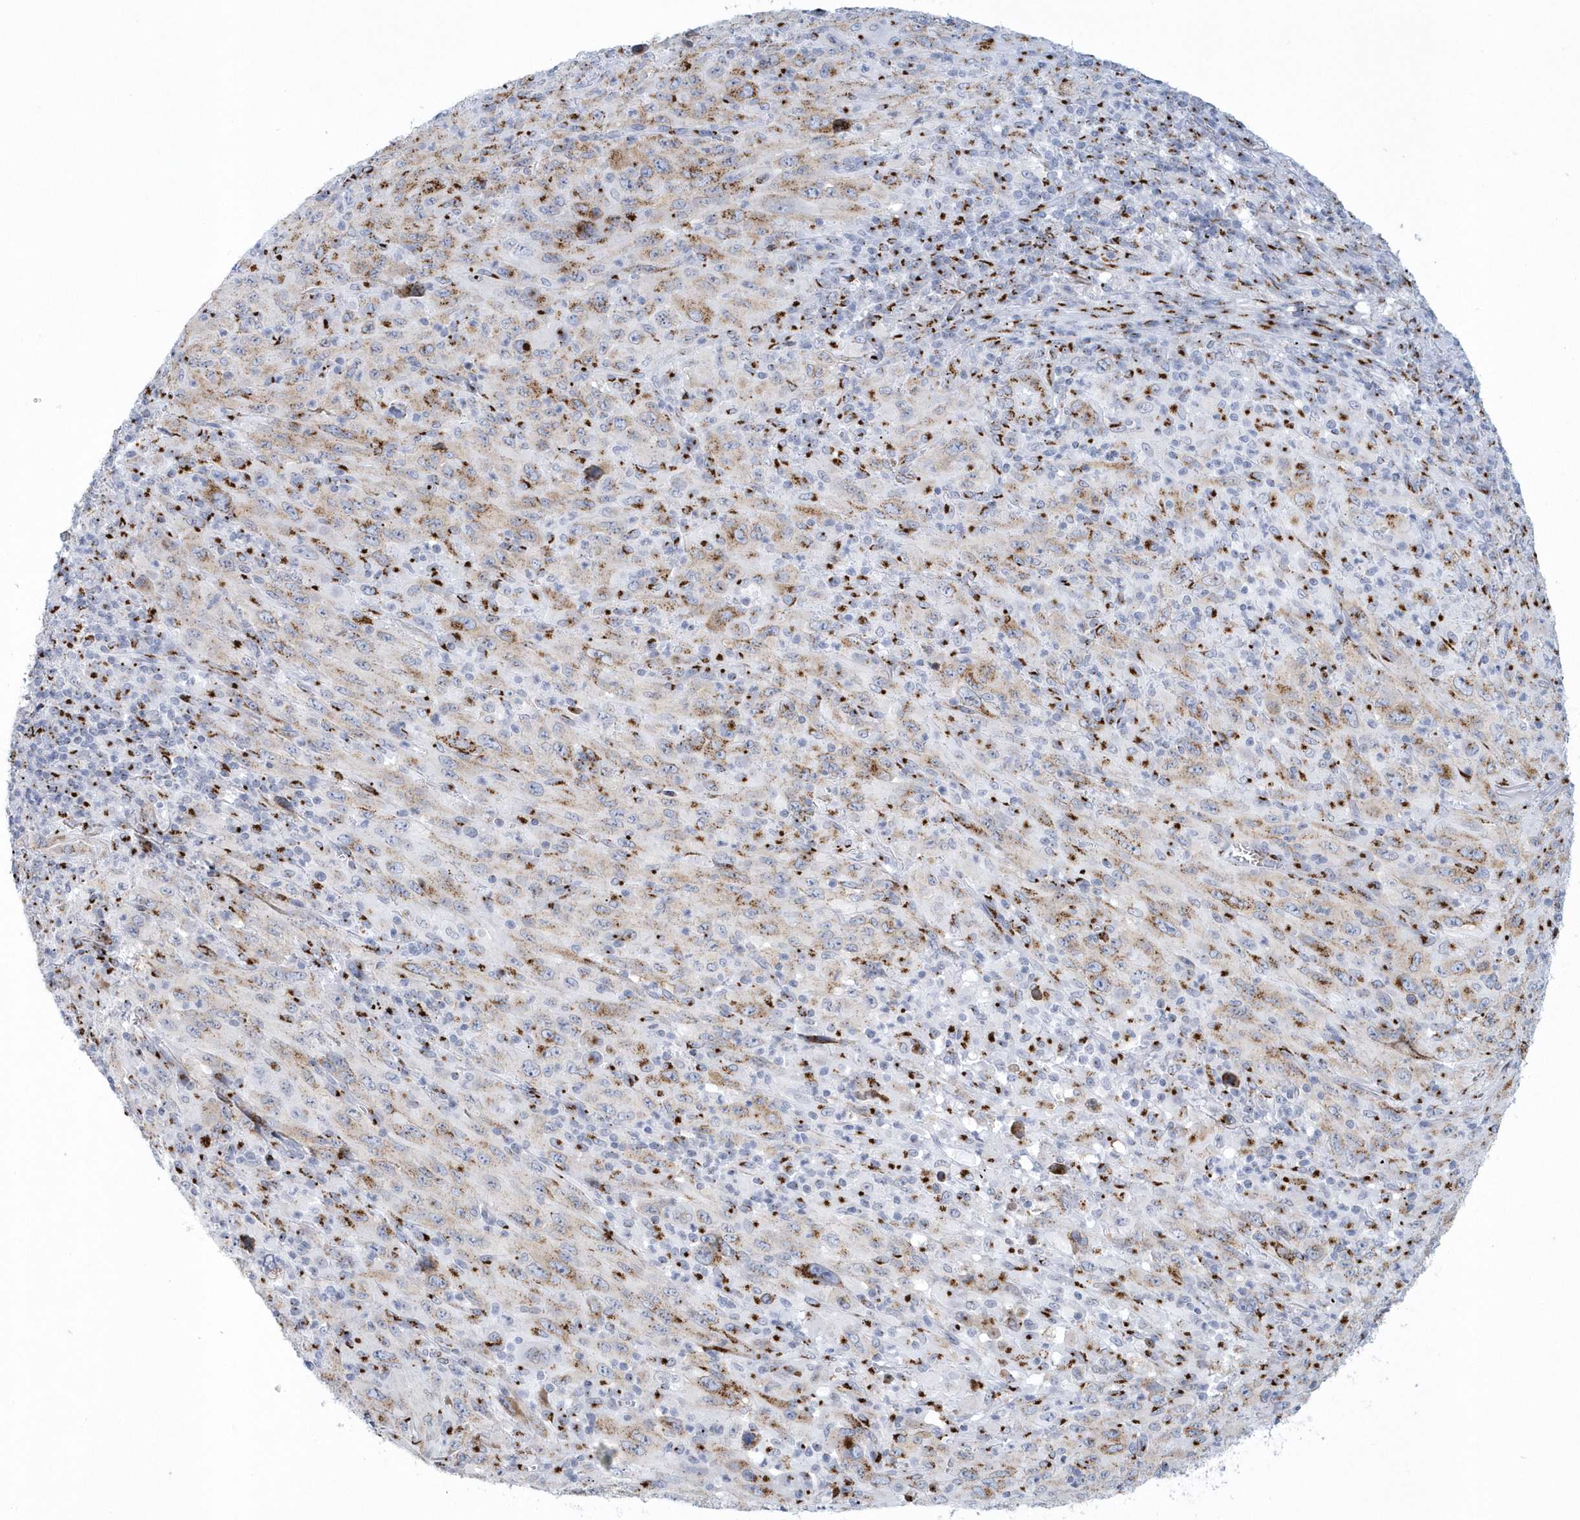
{"staining": {"intensity": "moderate", "quantity": "25%-75%", "location": "cytoplasmic/membranous"}, "tissue": "melanoma", "cell_type": "Tumor cells", "image_type": "cancer", "snomed": [{"axis": "morphology", "description": "Malignant melanoma, Metastatic site"}, {"axis": "topography", "description": "Skin"}], "caption": "An immunohistochemistry photomicrograph of neoplastic tissue is shown. Protein staining in brown shows moderate cytoplasmic/membranous positivity in melanoma within tumor cells.", "gene": "SLX9", "patient": {"sex": "female", "age": 56}}